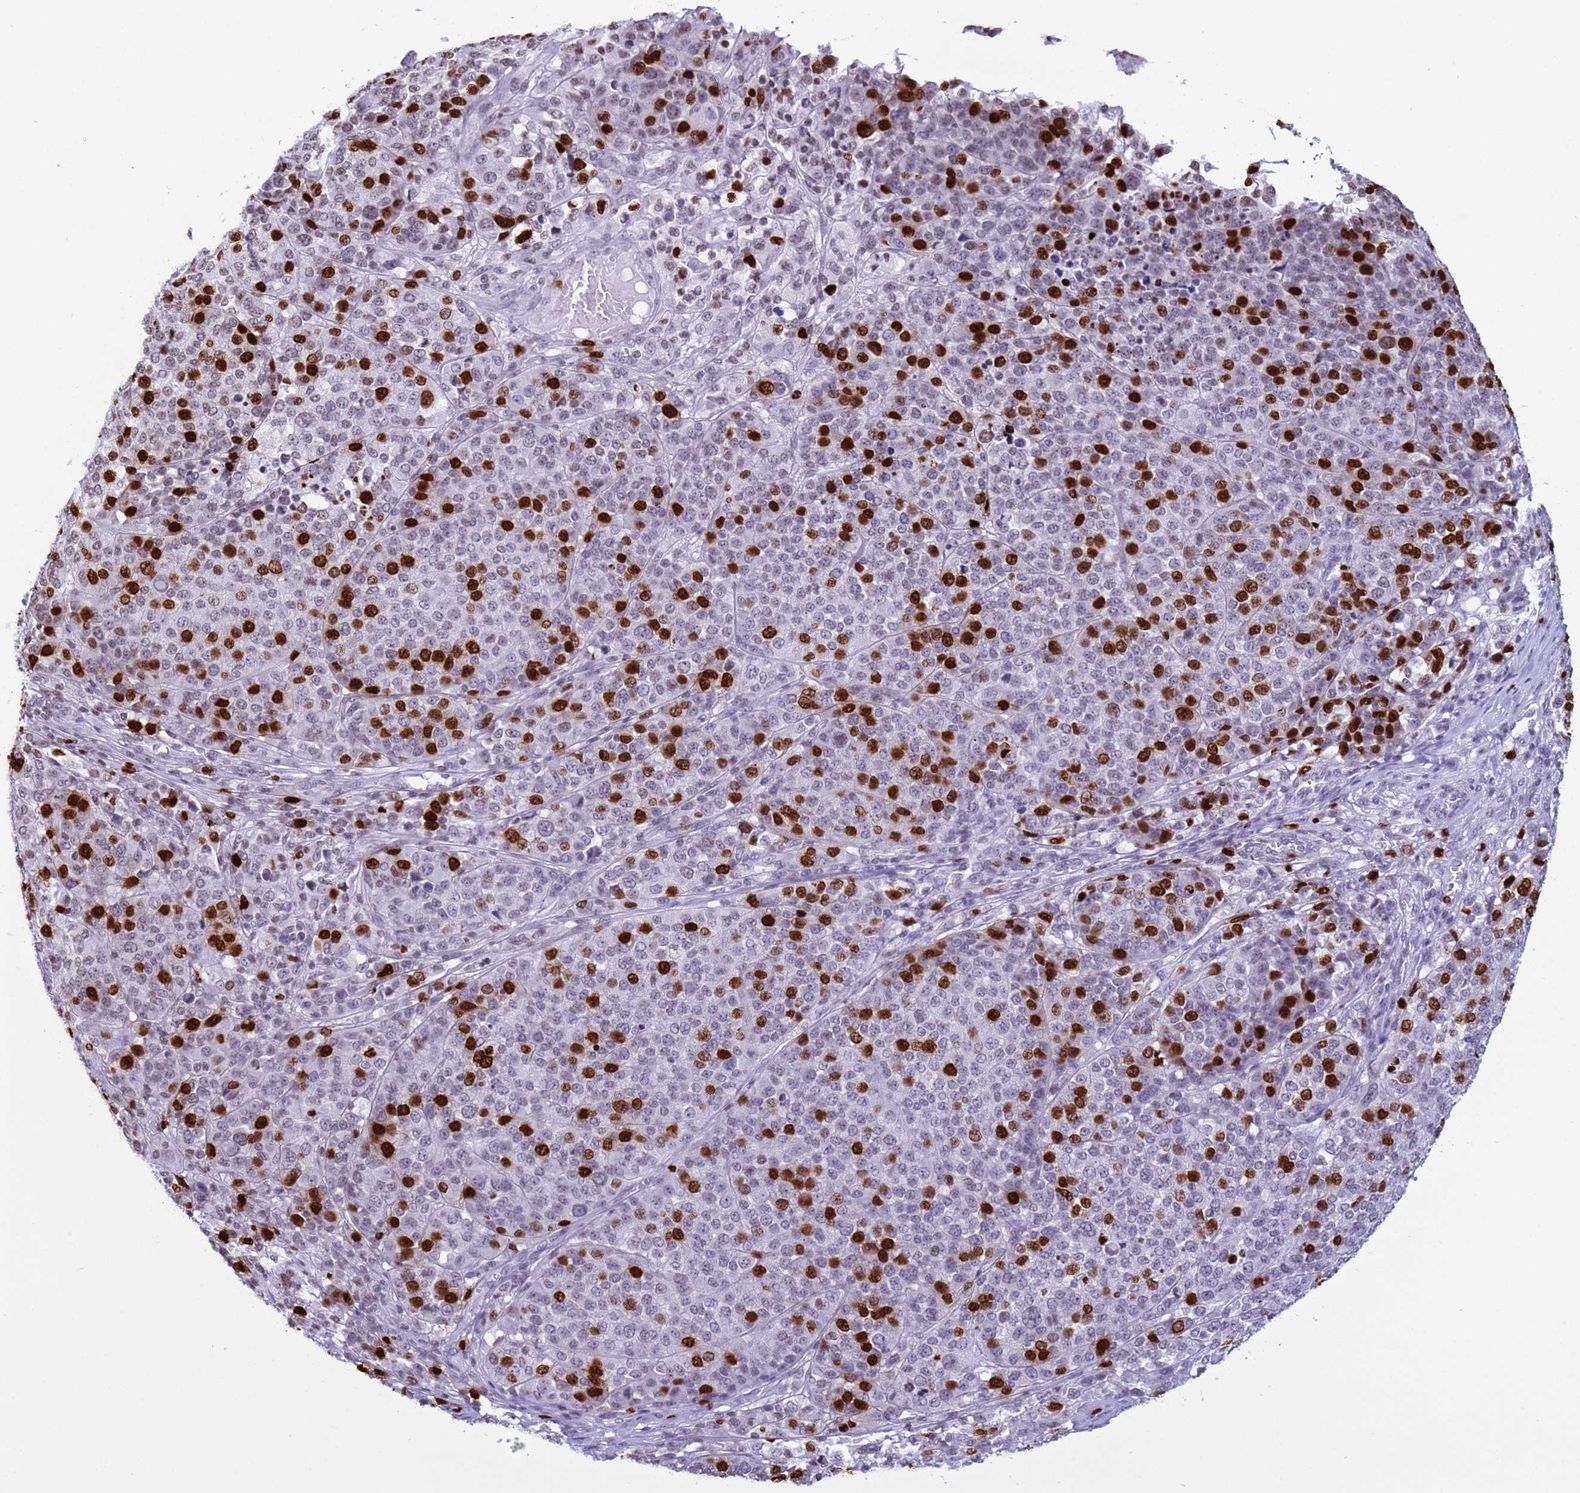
{"staining": {"intensity": "strong", "quantity": "25%-75%", "location": "nuclear"}, "tissue": "melanoma", "cell_type": "Tumor cells", "image_type": "cancer", "snomed": [{"axis": "morphology", "description": "Malignant melanoma, Metastatic site"}, {"axis": "topography", "description": "Lymph node"}], "caption": "Malignant melanoma (metastatic site) tissue reveals strong nuclear expression in approximately 25%-75% of tumor cells, visualized by immunohistochemistry. Immunohistochemistry stains the protein in brown and the nuclei are stained blue.", "gene": "H4C8", "patient": {"sex": "male", "age": 44}}